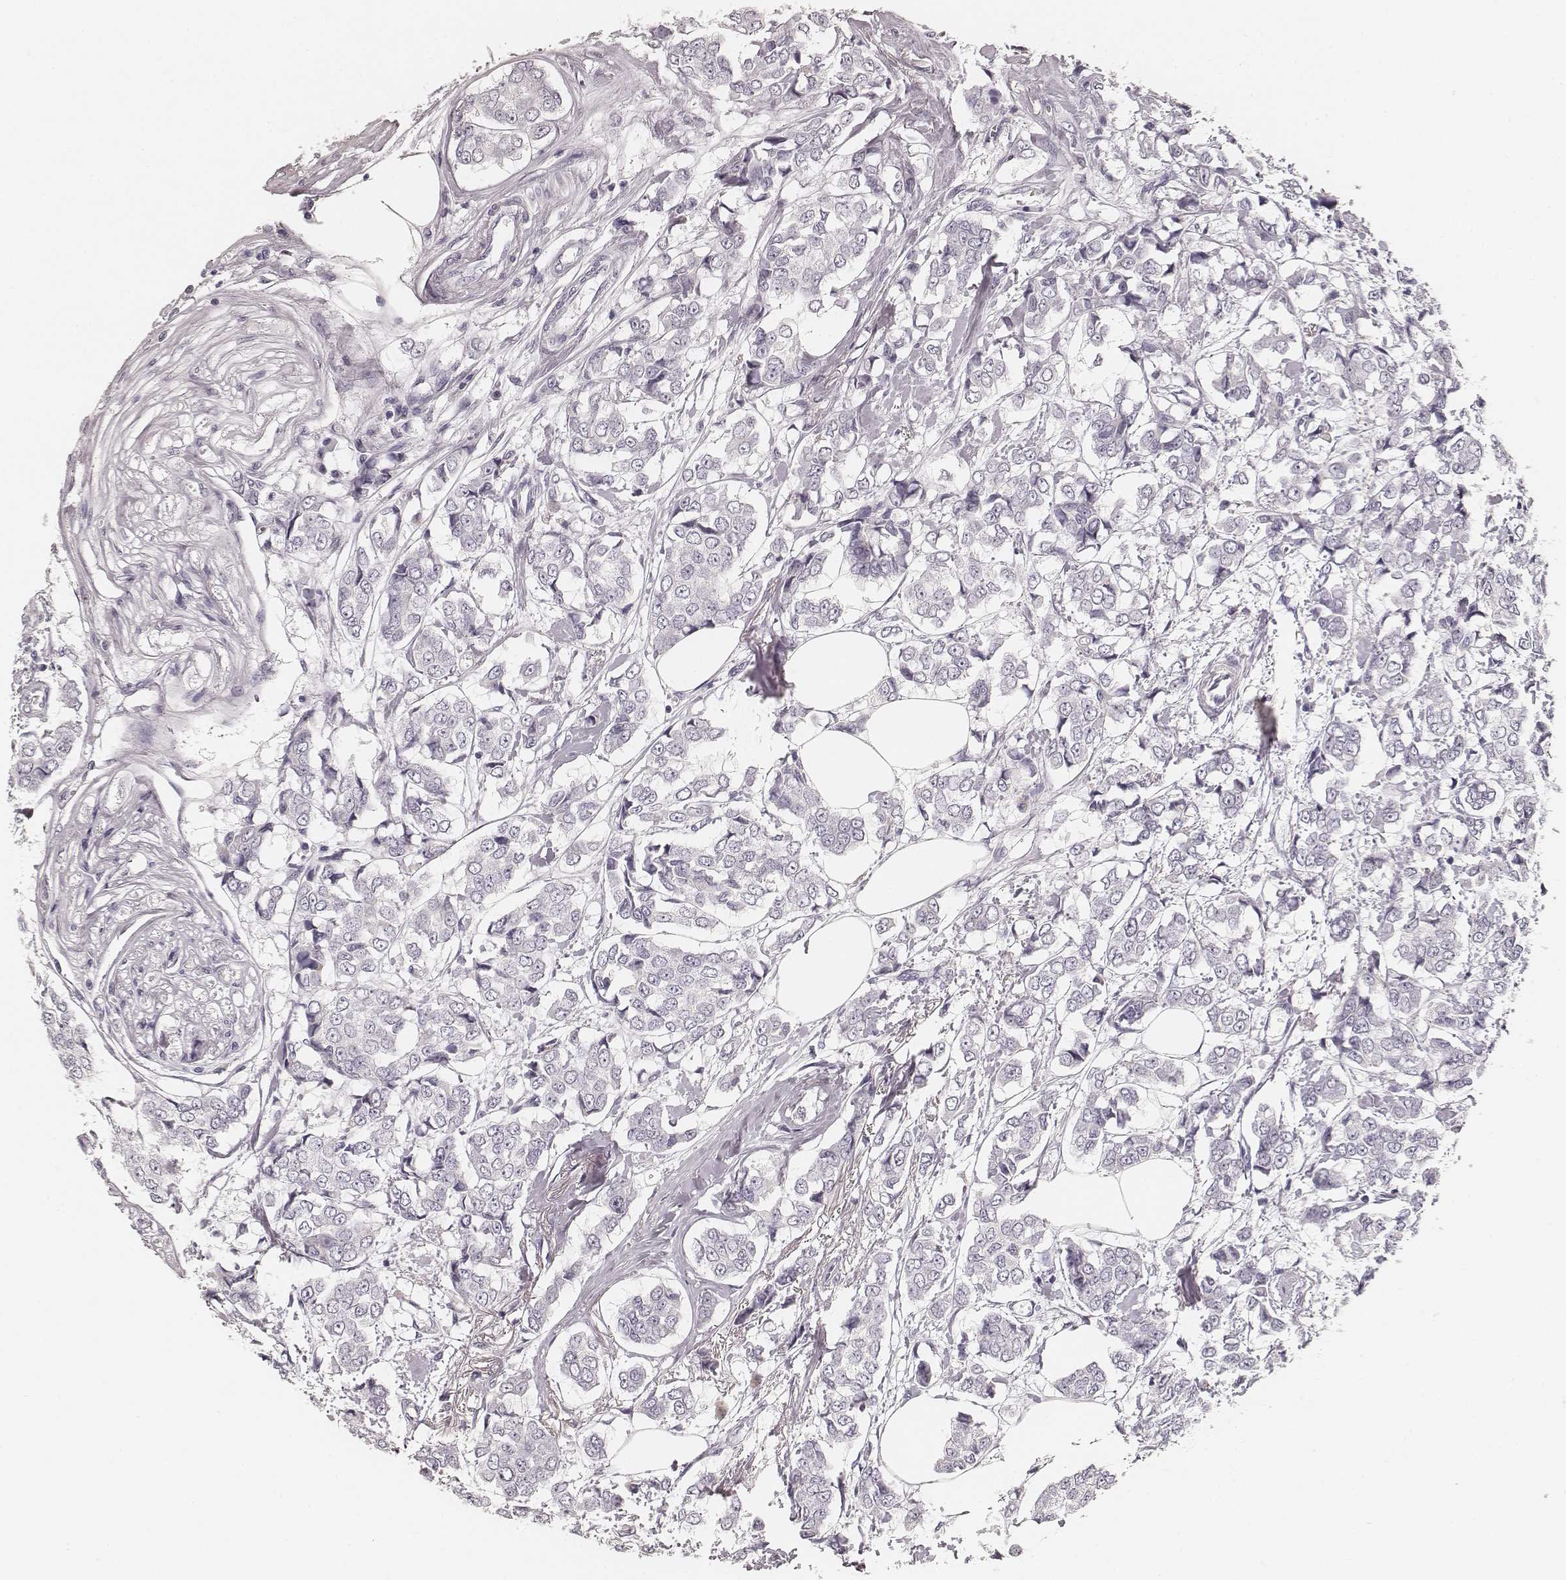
{"staining": {"intensity": "negative", "quantity": "none", "location": "none"}, "tissue": "breast cancer", "cell_type": "Tumor cells", "image_type": "cancer", "snomed": [{"axis": "morphology", "description": "Duct carcinoma"}, {"axis": "topography", "description": "Breast"}], "caption": "A high-resolution micrograph shows IHC staining of breast invasive ductal carcinoma, which exhibits no significant staining in tumor cells. (Immunohistochemistry, brightfield microscopy, high magnification).", "gene": "HNF4G", "patient": {"sex": "female", "age": 94}}